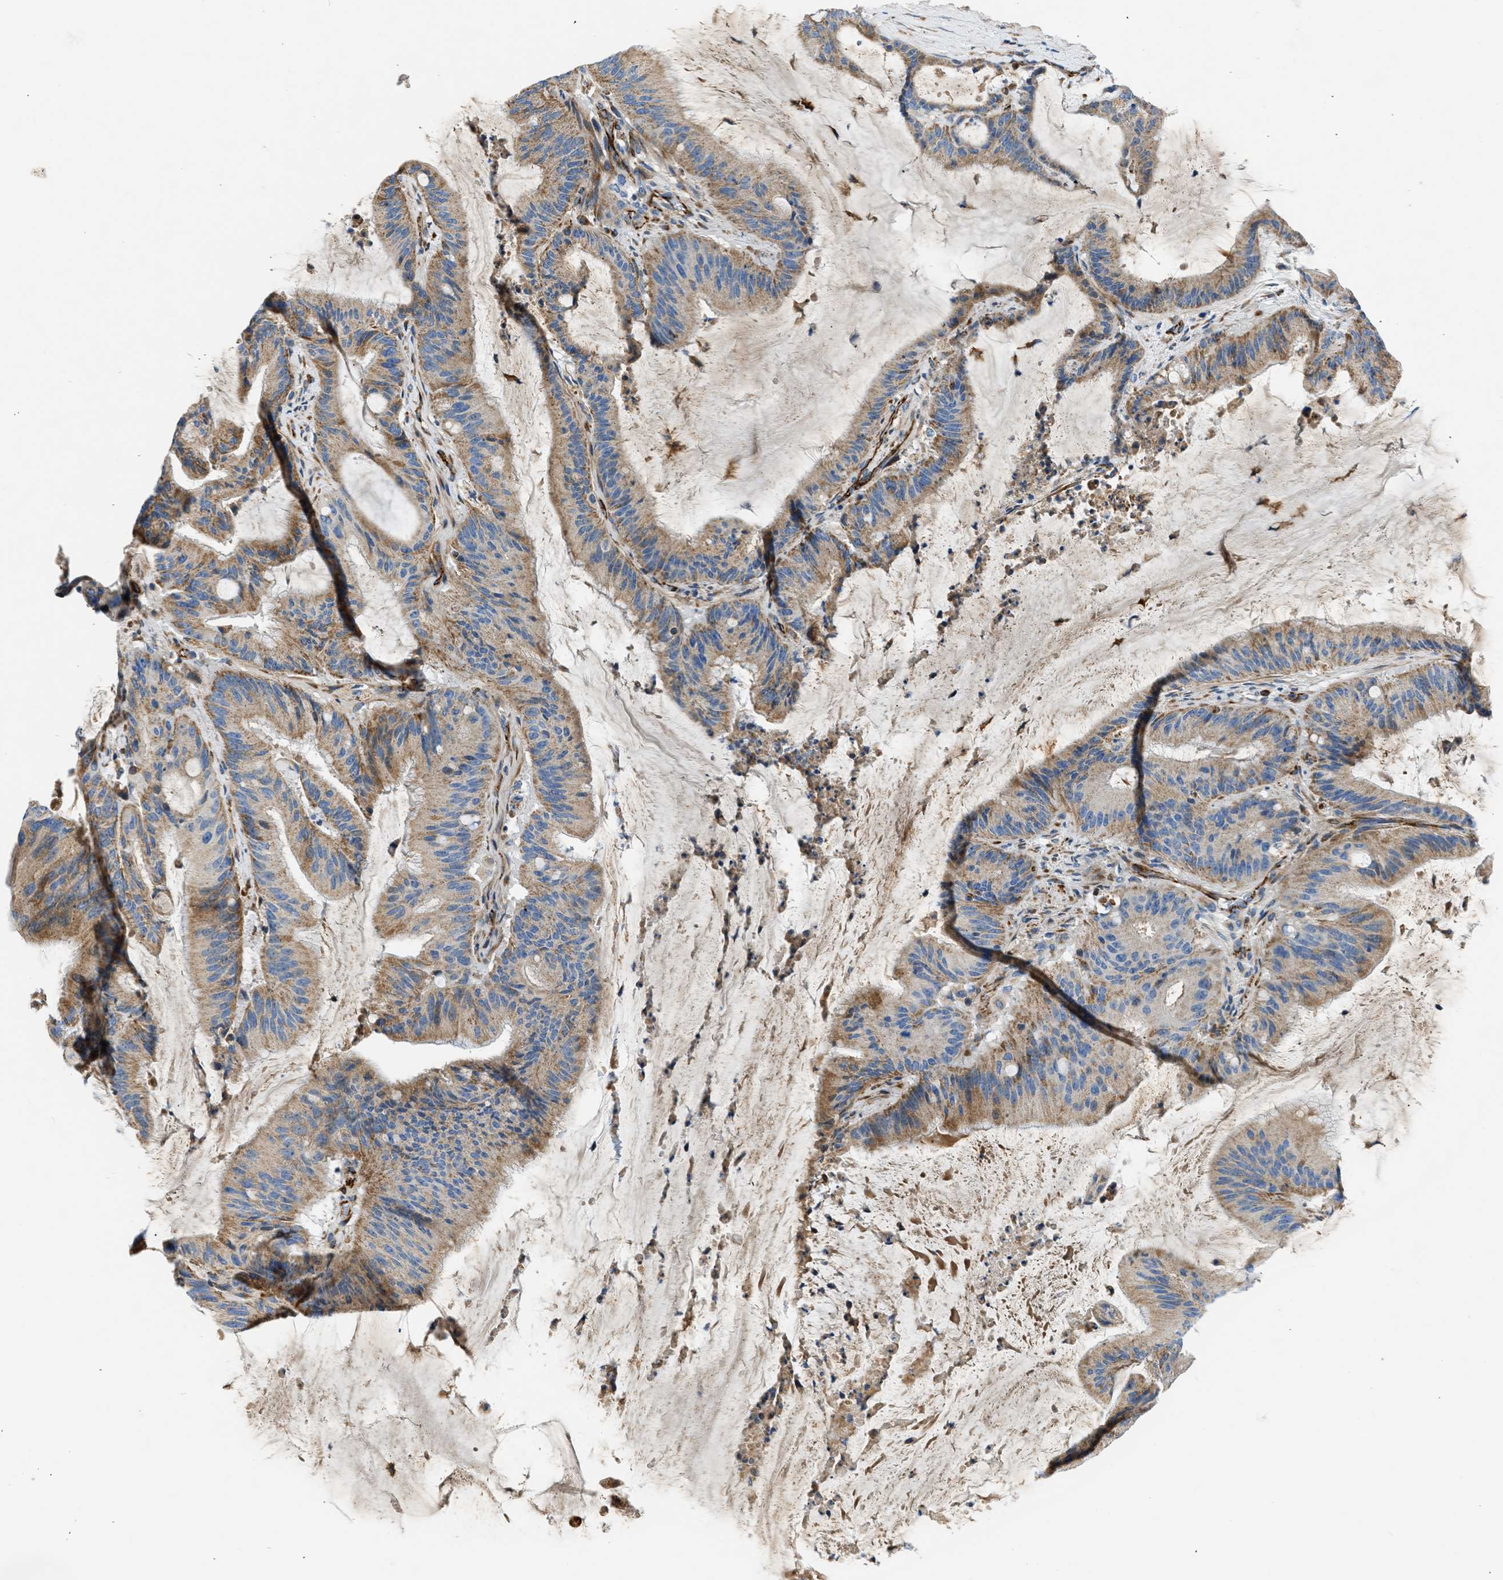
{"staining": {"intensity": "moderate", "quantity": "25%-75%", "location": "cytoplasmic/membranous"}, "tissue": "liver cancer", "cell_type": "Tumor cells", "image_type": "cancer", "snomed": [{"axis": "morphology", "description": "Normal tissue, NOS"}, {"axis": "morphology", "description": "Cholangiocarcinoma"}, {"axis": "topography", "description": "Liver"}, {"axis": "topography", "description": "Peripheral nerve tissue"}], "caption": "The immunohistochemical stain highlights moderate cytoplasmic/membranous expression in tumor cells of liver cancer tissue.", "gene": "ULK4", "patient": {"sex": "female", "age": 73}}